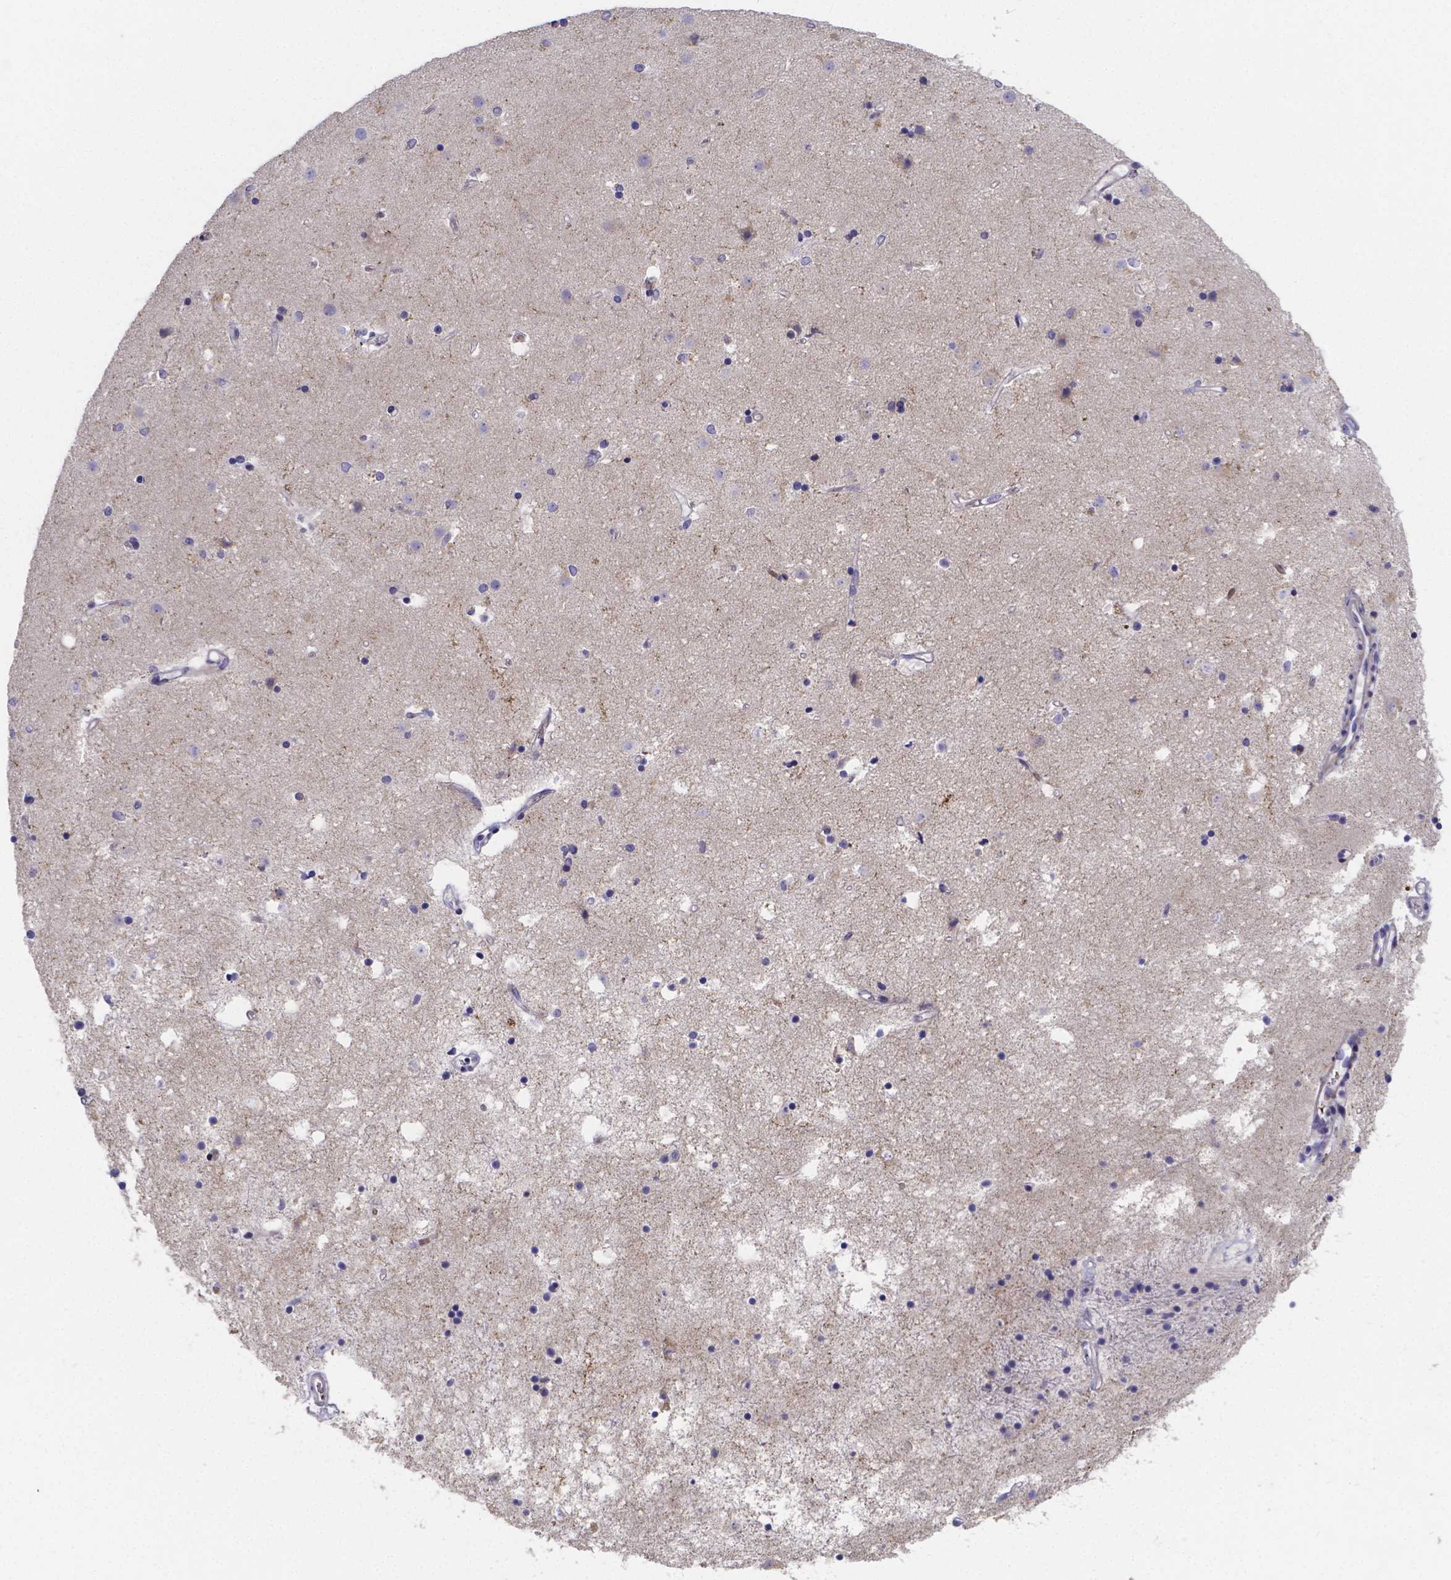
{"staining": {"intensity": "negative", "quantity": "none", "location": "none"}, "tissue": "caudate", "cell_type": "Glial cells", "image_type": "normal", "snomed": [{"axis": "morphology", "description": "Normal tissue, NOS"}, {"axis": "topography", "description": "Lateral ventricle wall"}], "caption": "Protein analysis of unremarkable caudate demonstrates no significant positivity in glial cells.", "gene": "GABRA3", "patient": {"sex": "female", "age": 71}}